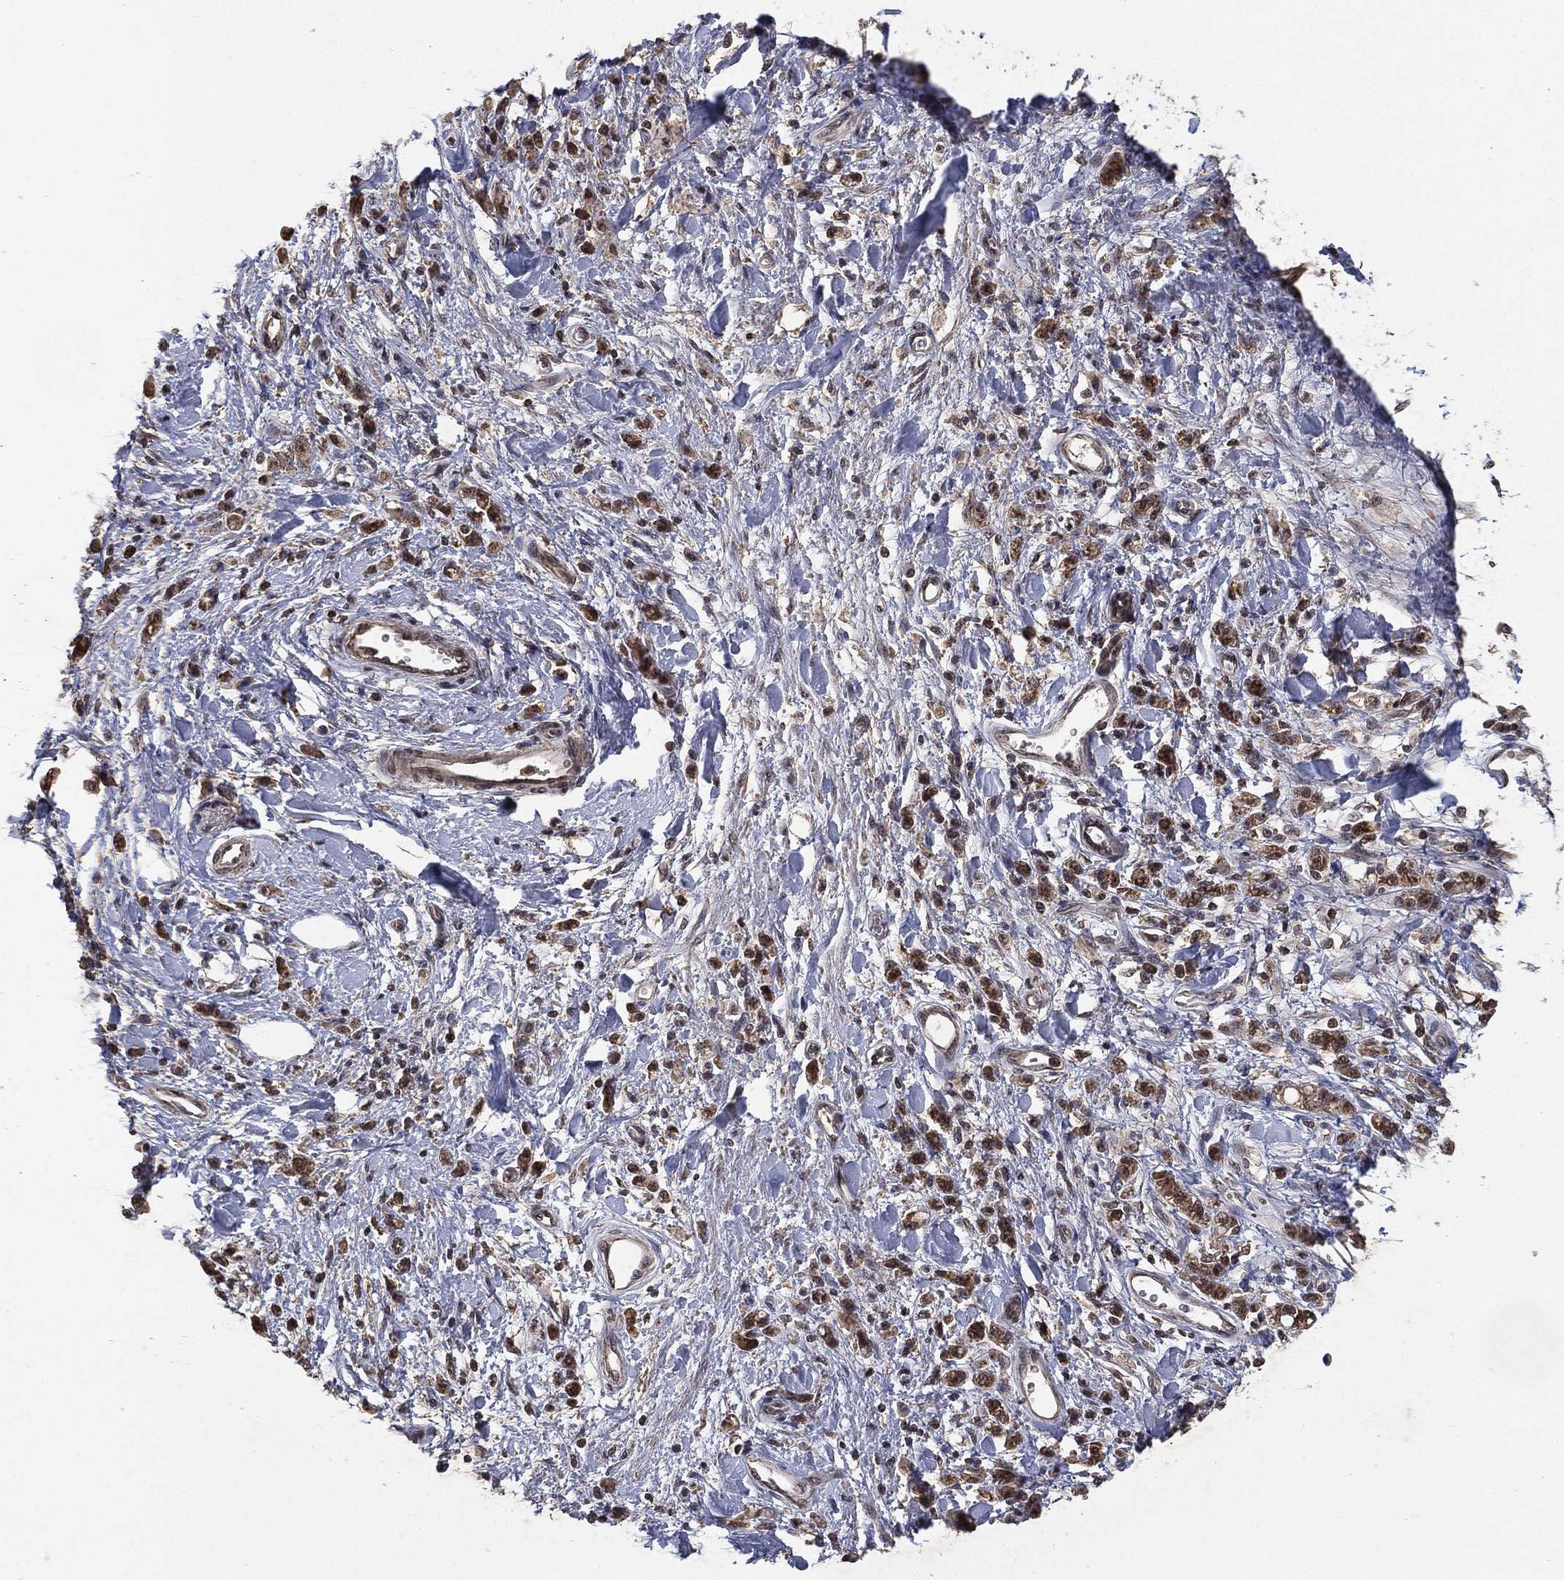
{"staining": {"intensity": "moderate", "quantity": "<25%", "location": "cytoplasmic/membranous"}, "tissue": "stomach cancer", "cell_type": "Tumor cells", "image_type": "cancer", "snomed": [{"axis": "morphology", "description": "Adenocarcinoma, NOS"}, {"axis": "topography", "description": "Stomach"}], "caption": "This image demonstrates stomach cancer stained with IHC to label a protein in brown. The cytoplasmic/membranous of tumor cells show moderate positivity for the protein. Nuclei are counter-stained blue.", "gene": "NELFCD", "patient": {"sex": "male", "age": 77}}